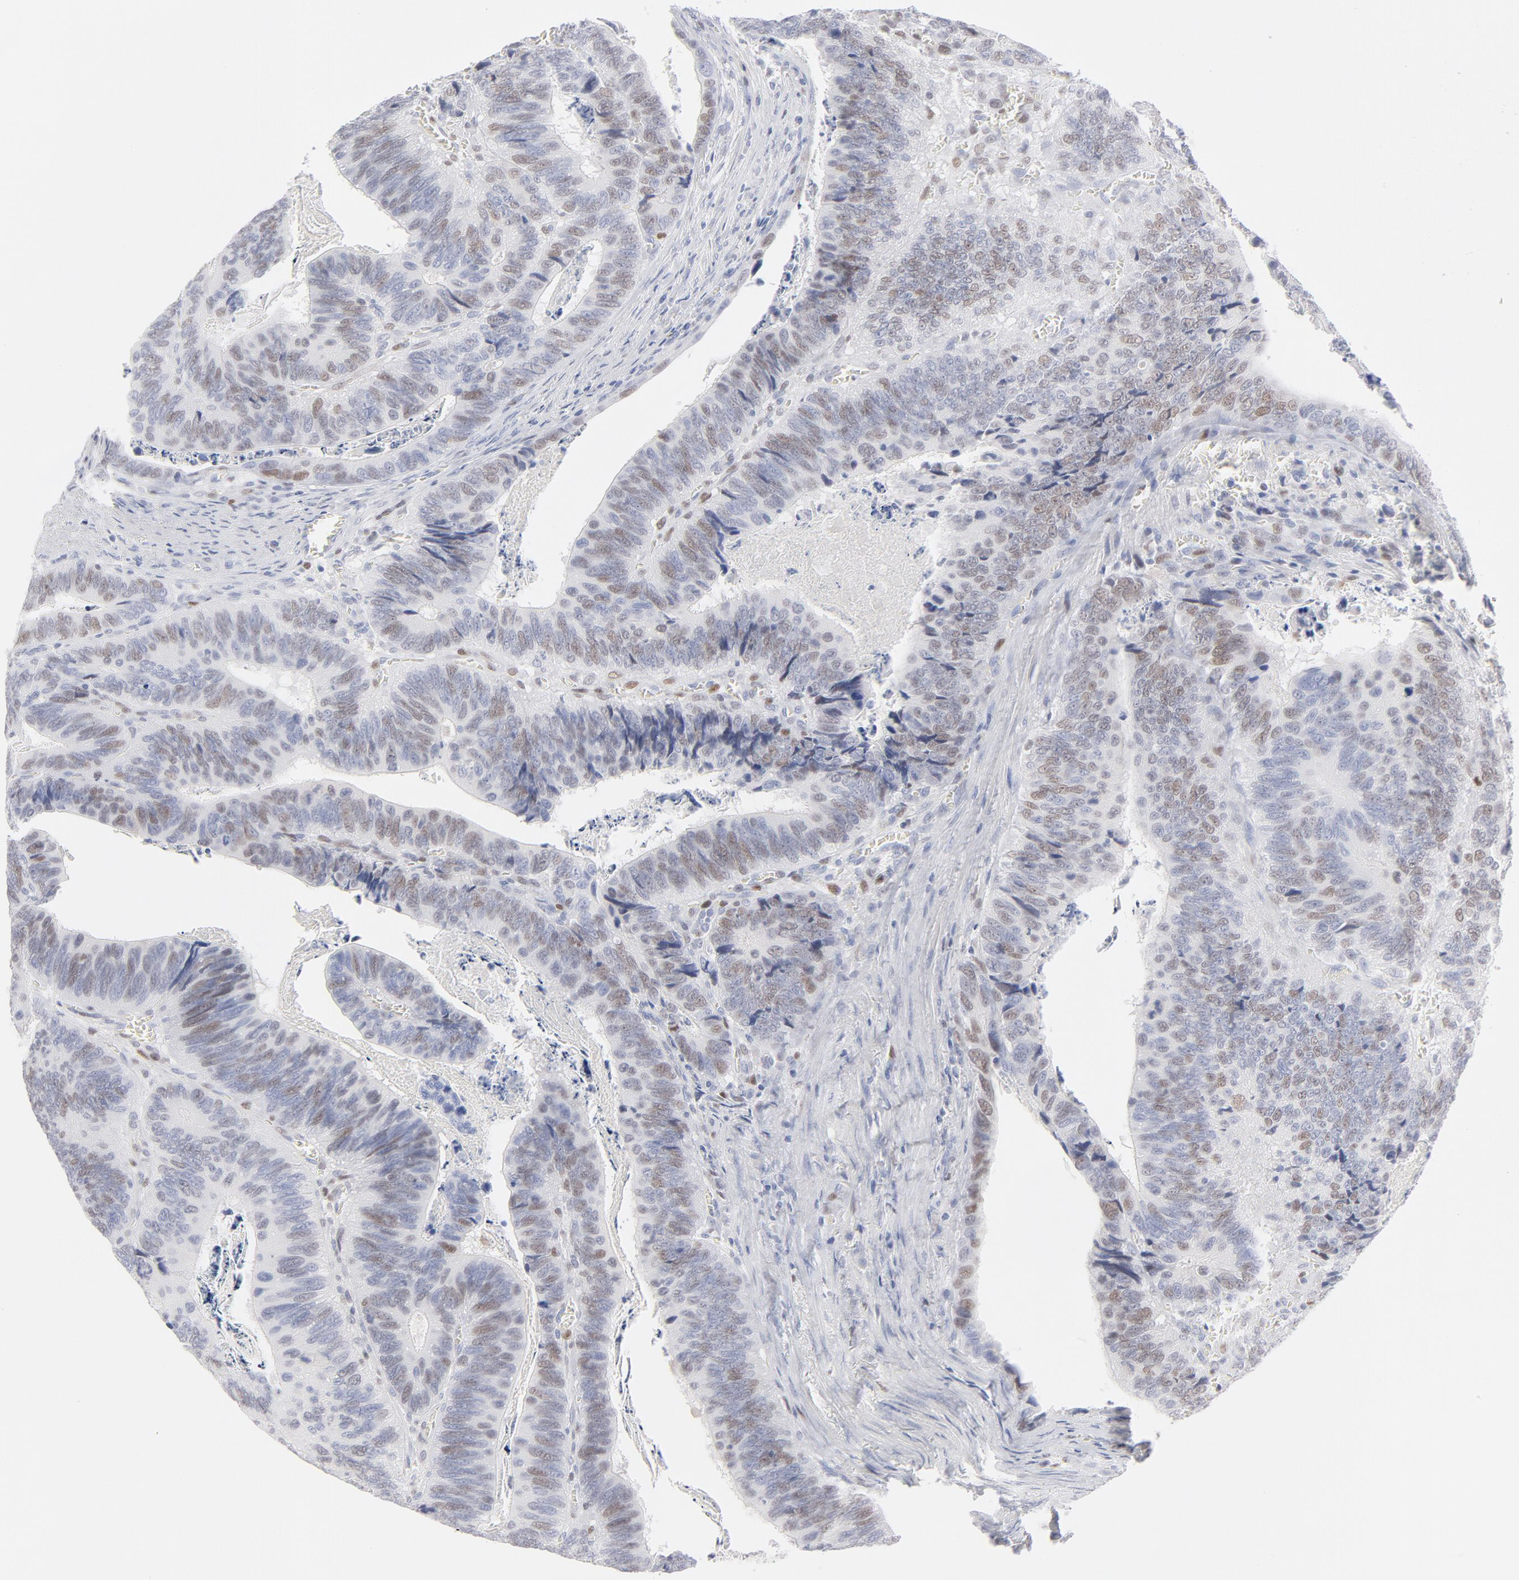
{"staining": {"intensity": "moderate", "quantity": "25%-75%", "location": "nuclear"}, "tissue": "colorectal cancer", "cell_type": "Tumor cells", "image_type": "cancer", "snomed": [{"axis": "morphology", "description": "Adenocarcinoma, NOS"}, {"axis": "topography", "description": "Colon"}], "caption": "Adenocarcinoma (colorectal) stained with a protein marker exhibits moderate staining in tumor cells.", "gene": "MCM7", "patient": {"sex": "male", "age": 72}}